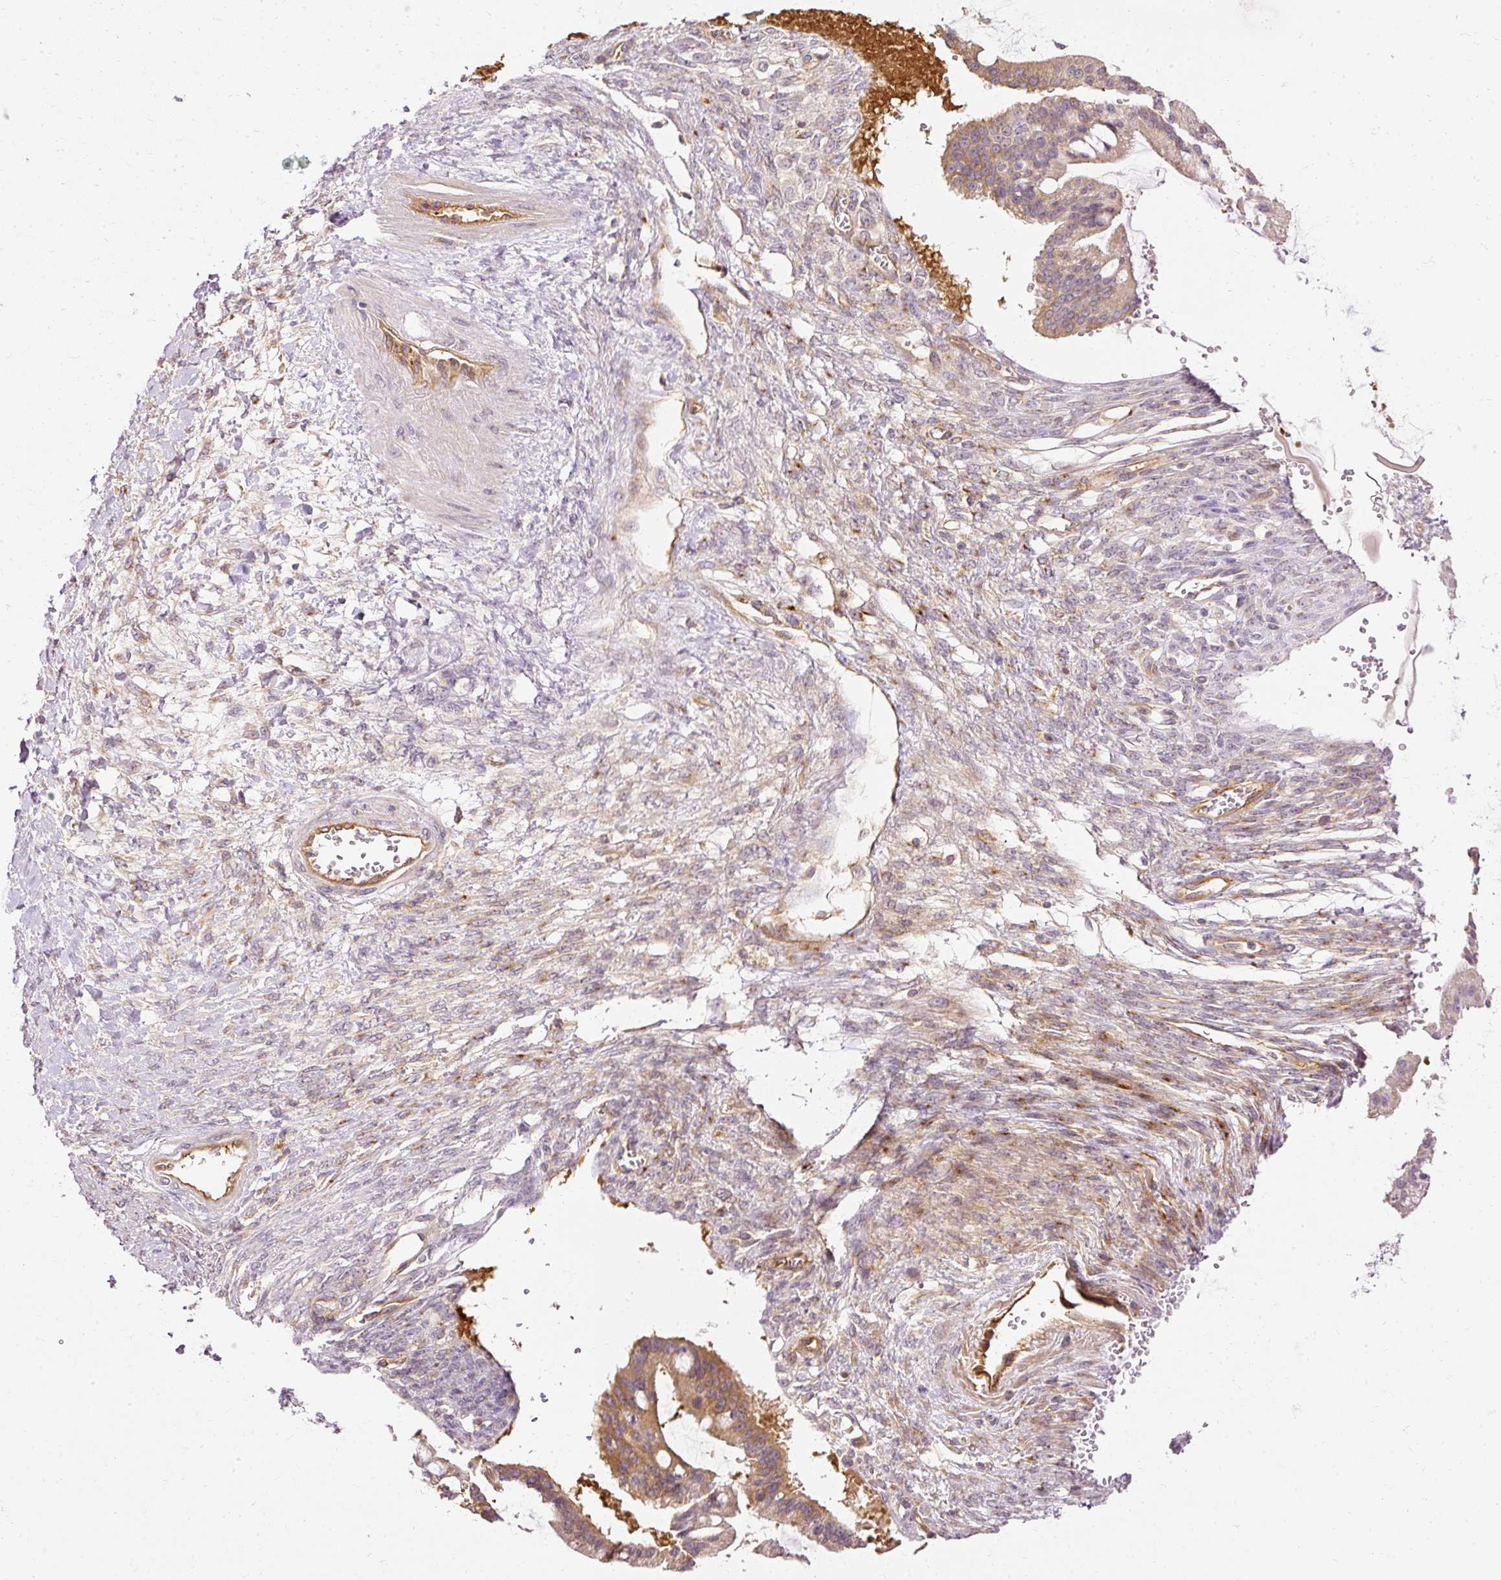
{"staining": {"intensity": "moderate", "quantity": "<25%", "location": "cytoplasmic/membranous"}, "tissue": "ovarian cancer", "cell_type": "Tumor cells", "image_type": "cancer", "snomed": [{"axis": "morphology", "description": "Cystadenocarcinoma, mucinous, NOS"}, {"axis": "topography", "description": "Ovary"}], "caption": "High-power microscopy captured an immunohistochemistry photomicrograph of ovarian mucinous cystadenocarcinoma, revealing moderate cytoplasmic/membranous positivity in approximately <25% of tumor cells.", "gene": "ARMH3", "patient": {"sex": "female", "age": 73}}